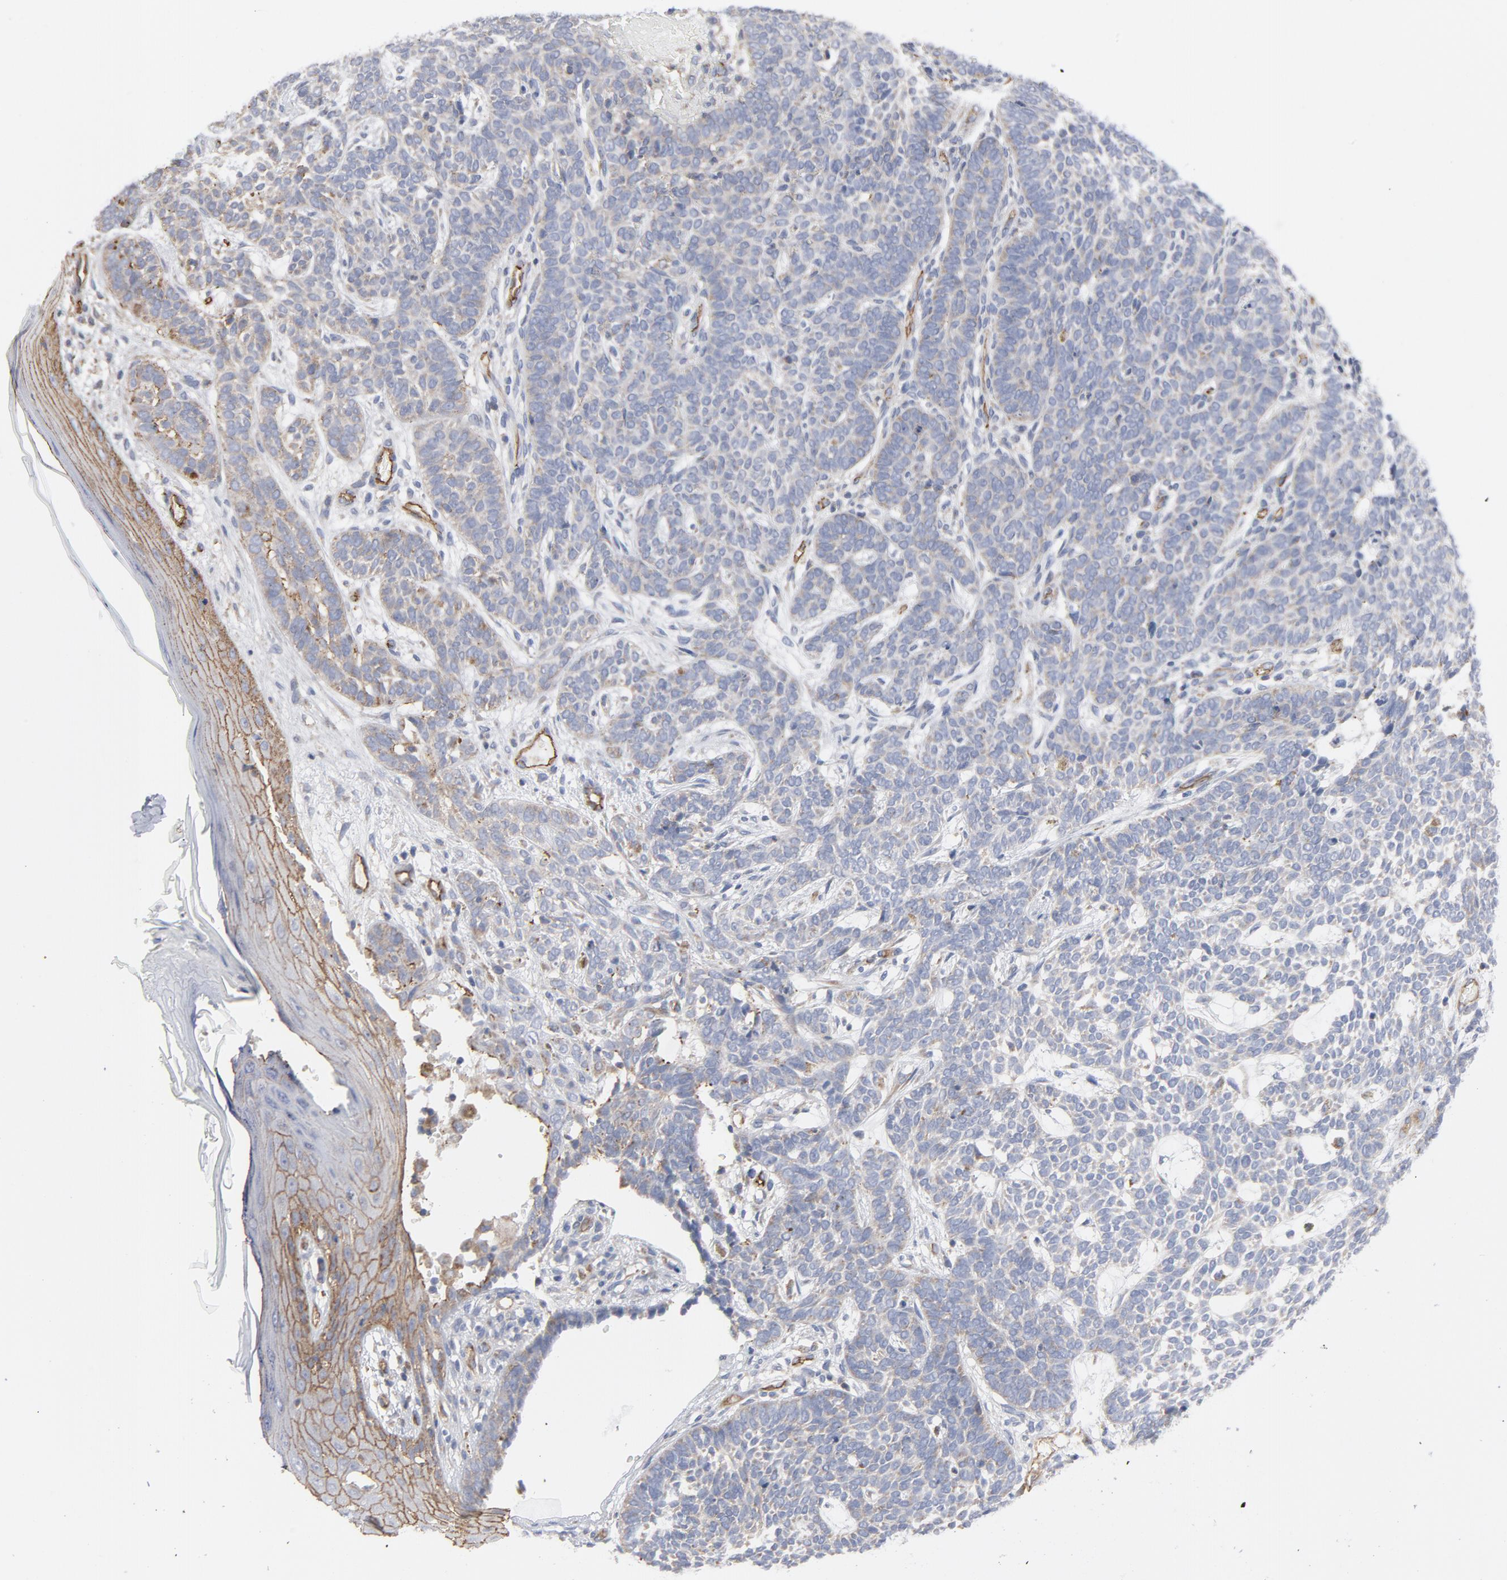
{"staining": {"intensity": "weak", "quantity": "<25%", "location": "cytoplasmic/membranous"}, "tissue": "skin cancer", "cell_type": "Tumor cells", "image_type": "cancer", "snomed": [{"axis": "morphology", "description": "Normal tissue, NOS"}, {"axis": "morphology", "description": "Basal cell carcinoma"}, {"axis": "topography", "description": "Skin"}], "caption": "IHC histopathology image of human basal cell carcinoma (skin) stained for a protein (brown), which shows no expression in tumor cells.", "gene": "OXA1L", "patient": {"sex": "male", "age": 87}}